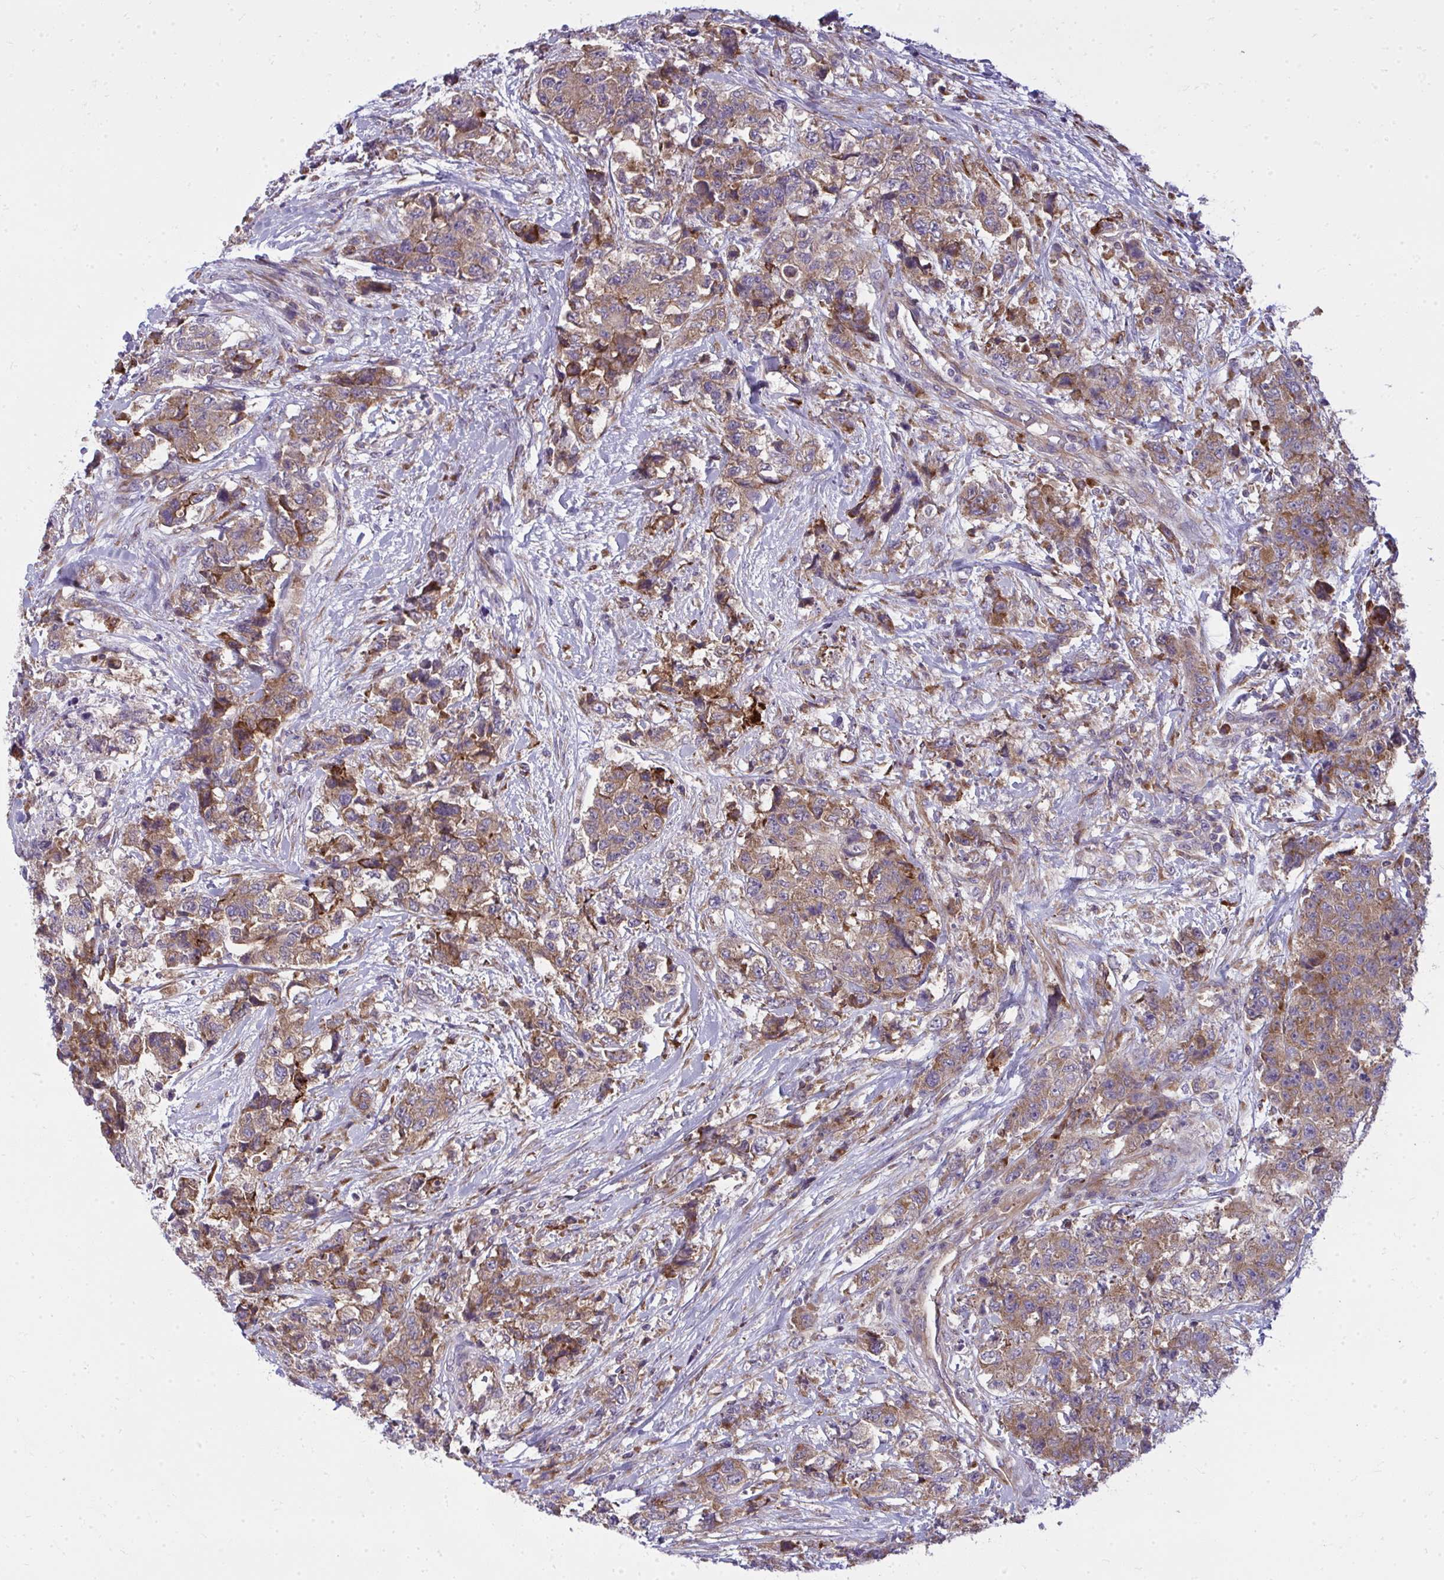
{"staining": {"intensity": "moderate", "quantity": ">75%", "location": "cytoplasmic/membranous"}, "tissue": "urothelial cancer", "cell_type": "Tumor cells", "image_type": "cancer", "snomed": [{"axis": "morphology", "description": "Urothelial carcinoma, High grade"}, {"axis": "topography", "description": "Urinary bladder"}], "caption": "Immunohistochemical staining of high-grade urothelial carcinoma exhibits medium levels of moderate cytoplasmic/membranous protein expression in about >75% of tumor cells.", "gene": "GFPT2", "patient": {"sex": "female", "age": 78}}